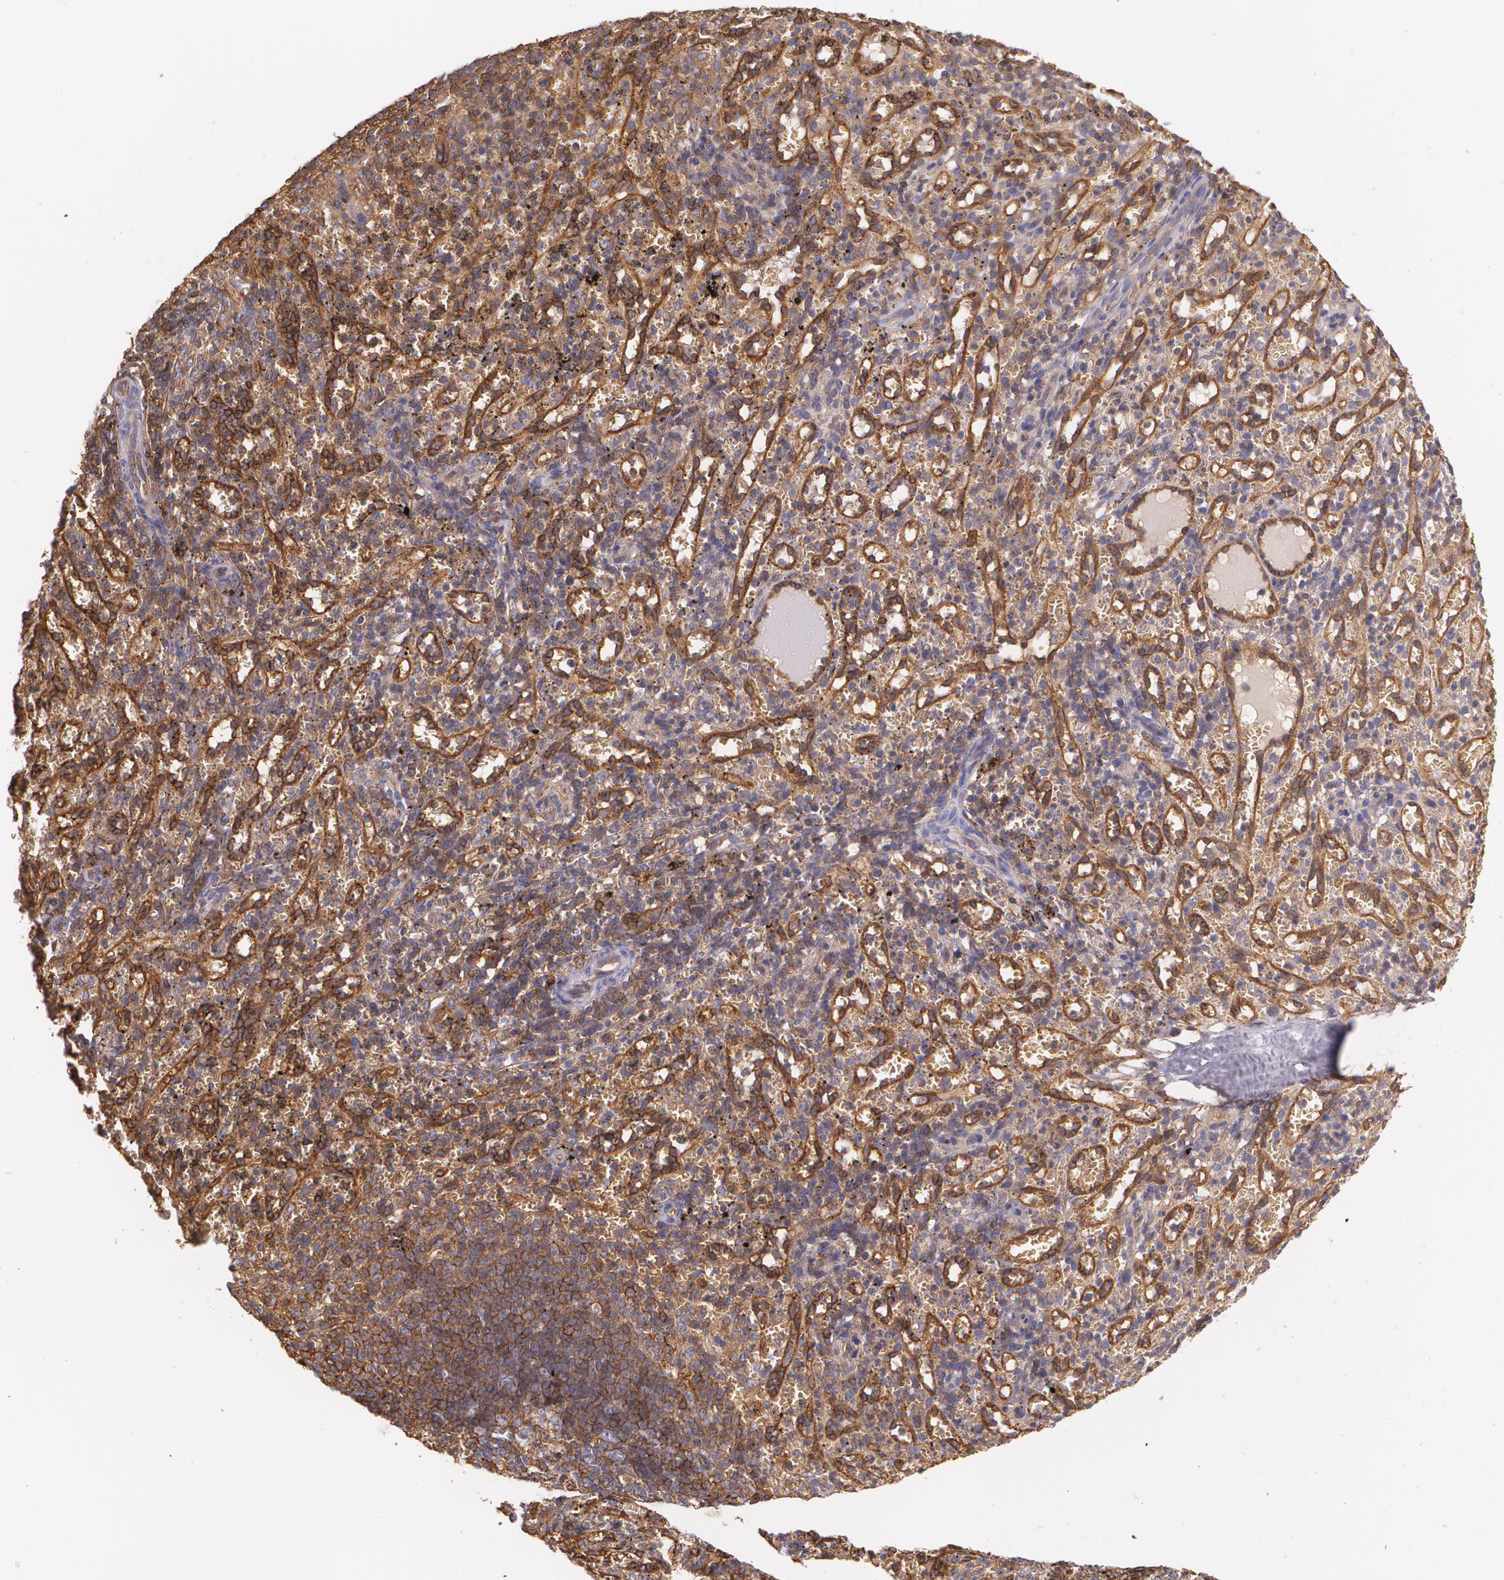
{"staining": {"intensity": "moderate", "quantity": ">75%", "location": "cytoplasmic/membranous"}, "tissue": "spleen", "cell_type": "Cells in red pulp", "image_type": "normal", "snomed": [{"axis": "morphology", "description": "Normal tissue, NOS"}, {"axis": "topography", "description": "Spleen"}], "caption": "Protein staining demonstrates moderate cytoplasmic/membranous positivity in about >75% of cells in red pulp in unremarkable spleen.", "gene": "B2M", "patient": {"sex": "female", "age": 10}}